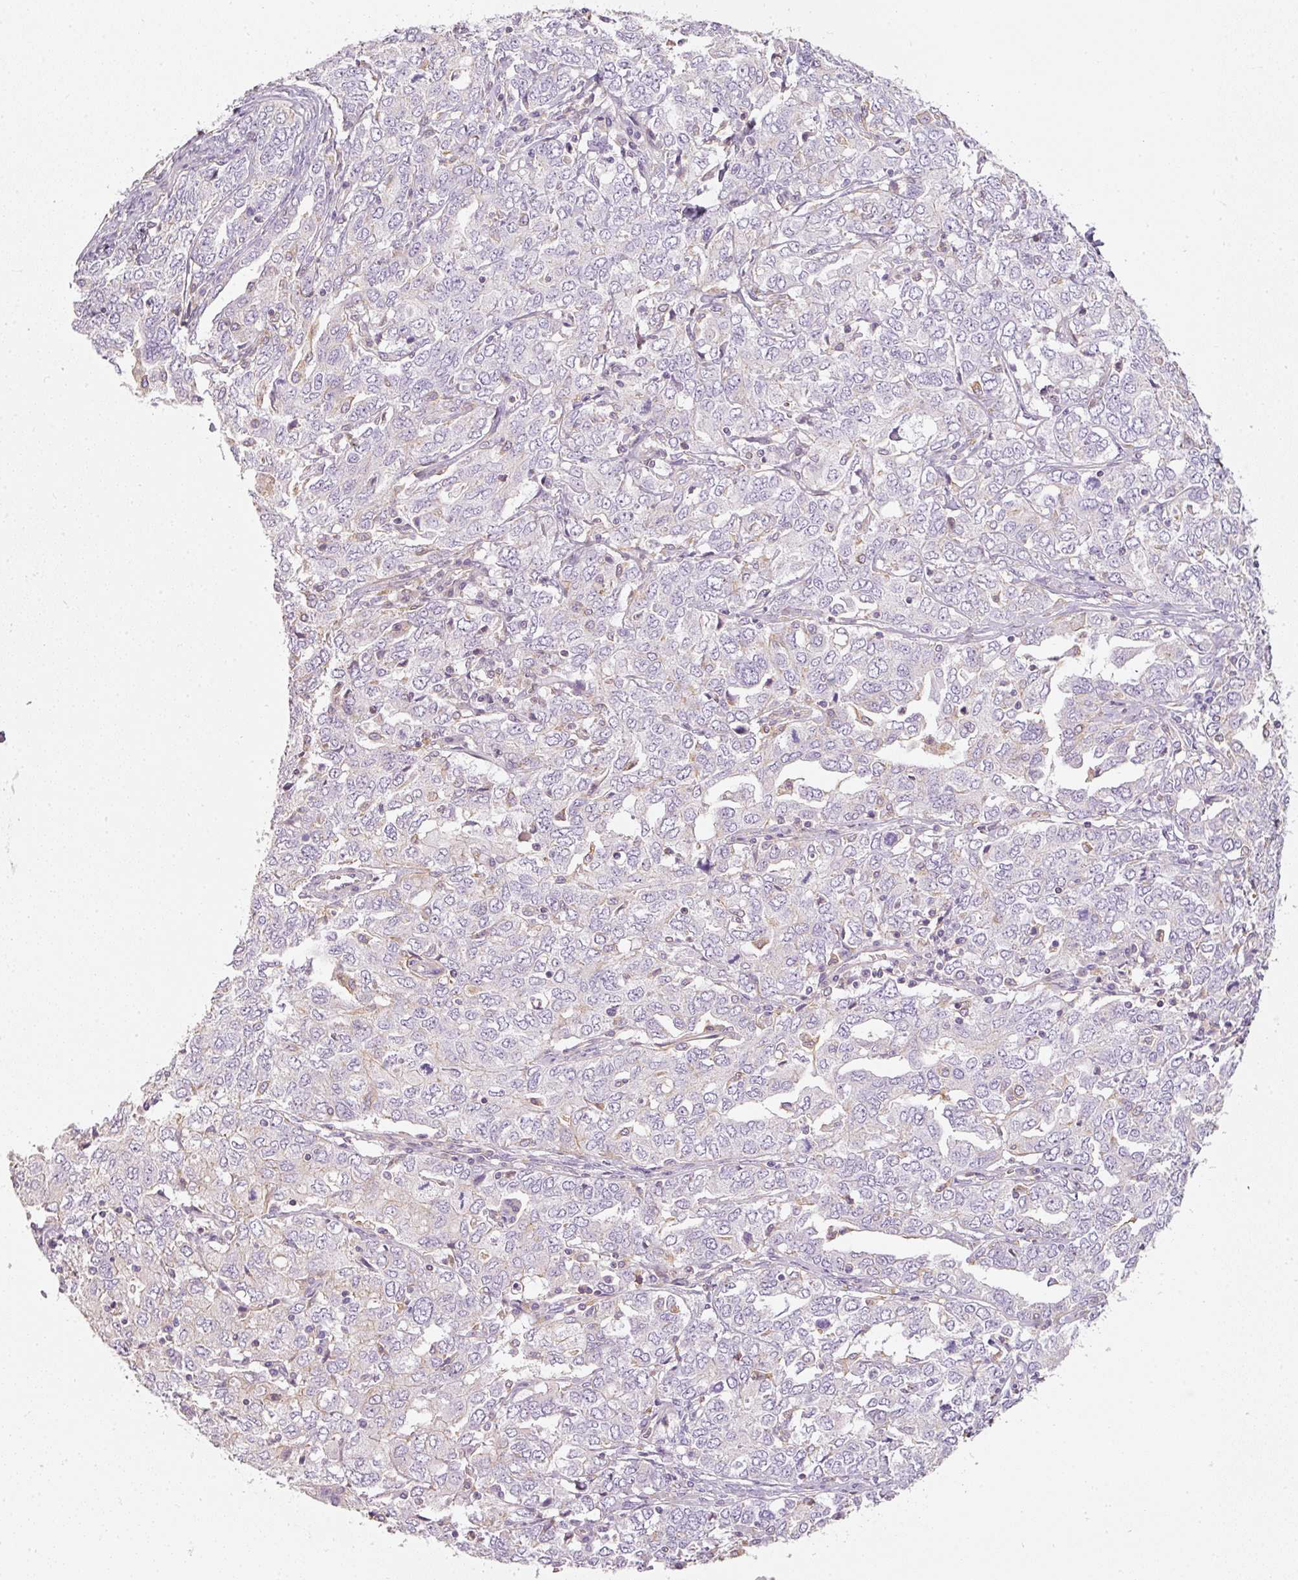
{"staining": {"intensity": "negative", "quantity": "none", "location": "none"}, "tissue": "ovarian cancer", "cell_type": "Tumor cells", "image_type": "cancer", "snomed": [{"axis": "morphology", "description": "Carcinoma, endometroid"}, {"axis": "topography", "description": "Ovary"}], "caption": "IHC photomicrograph of neoplastic tissue: endometroid carcinoma (ovarian) stained with DAB (3,3'-diaminobenzidine) displays no significant protein staining in tumor cells.", "gene": "OSR2", "patient": {"sex": "female", "age": 62}}